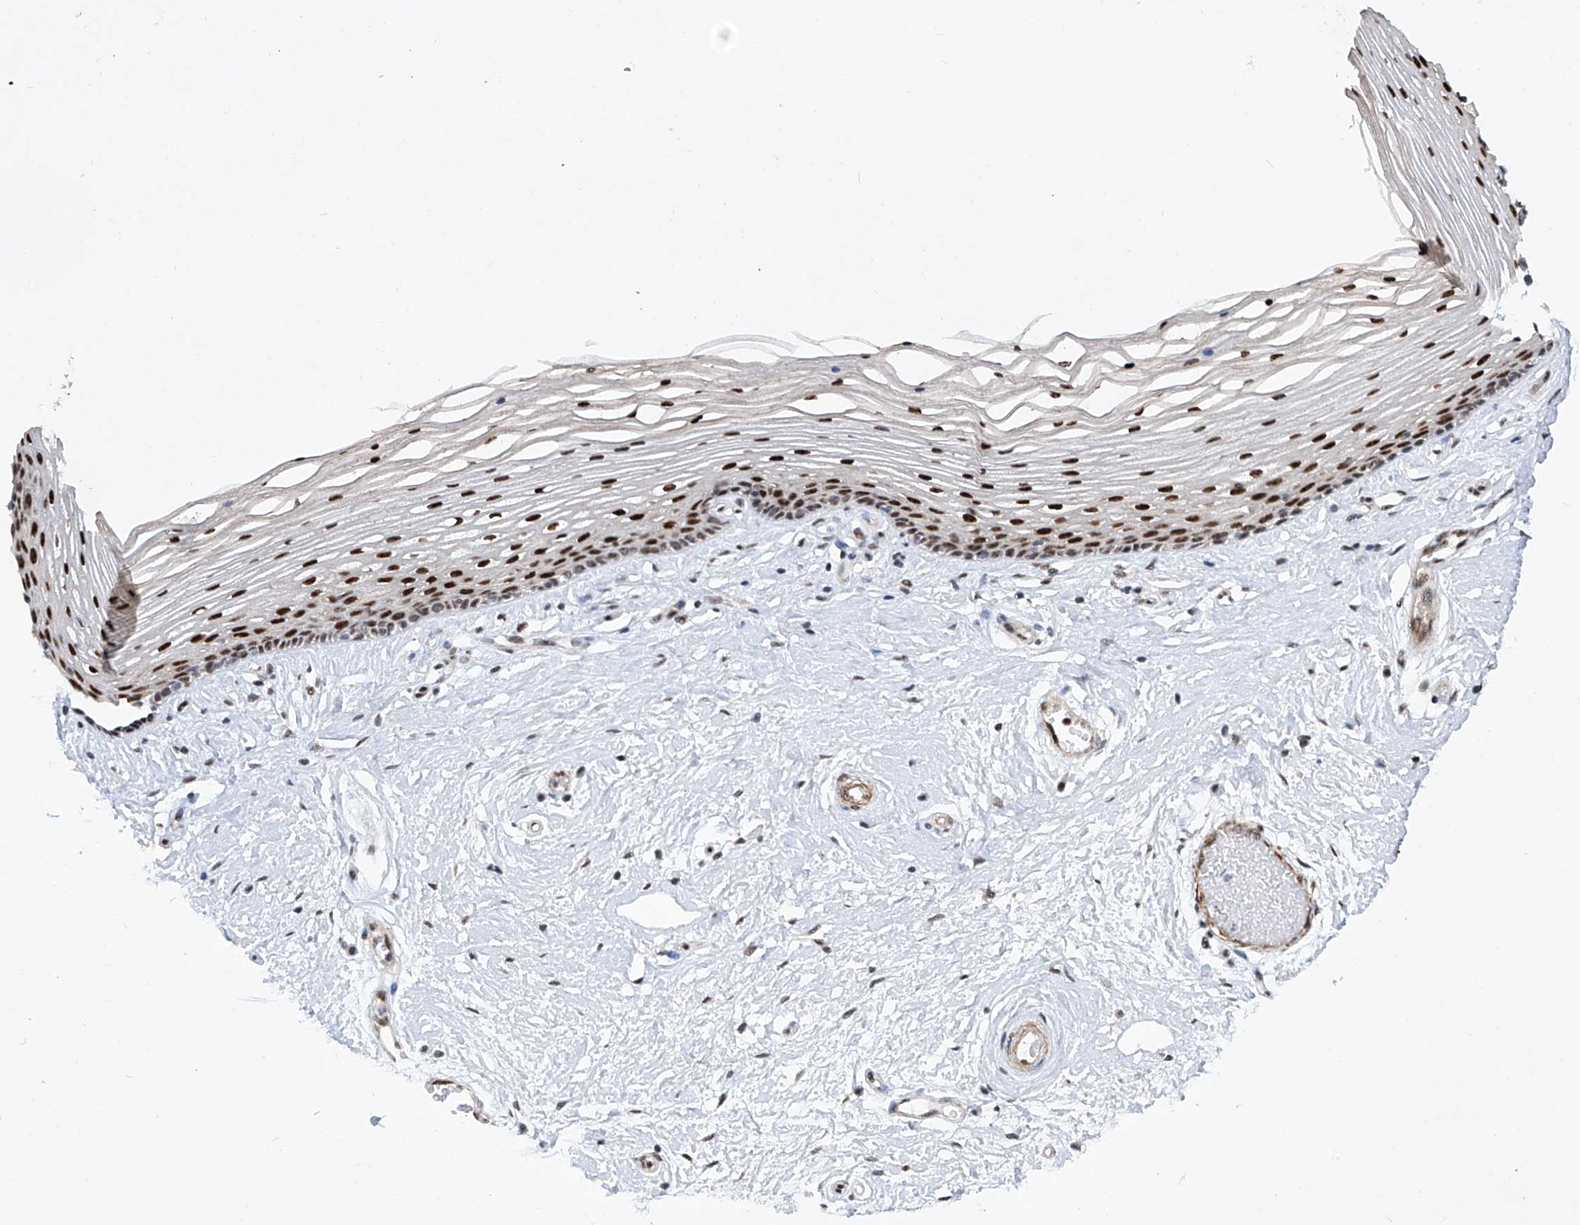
{"staining": {"intensity": "strong", "quantity": "25%-75%", "location": "nuclear"}, "tissue": "vagina", "cell_type": "Squamous epithelial cells", "image_type": "normal", "snomed": [{"axis": "morphology", "description": "Normal tissue, NOS"}, {"axis": "topography", "description": "Vagina"}], "caption": "Protein staining reveals strong nuclear positivity in approximately 25%-75% of squamous epithelial cells in benign vagina.", "gene": "NFATC4", "patient": {"sex": "female", "age": 46}}